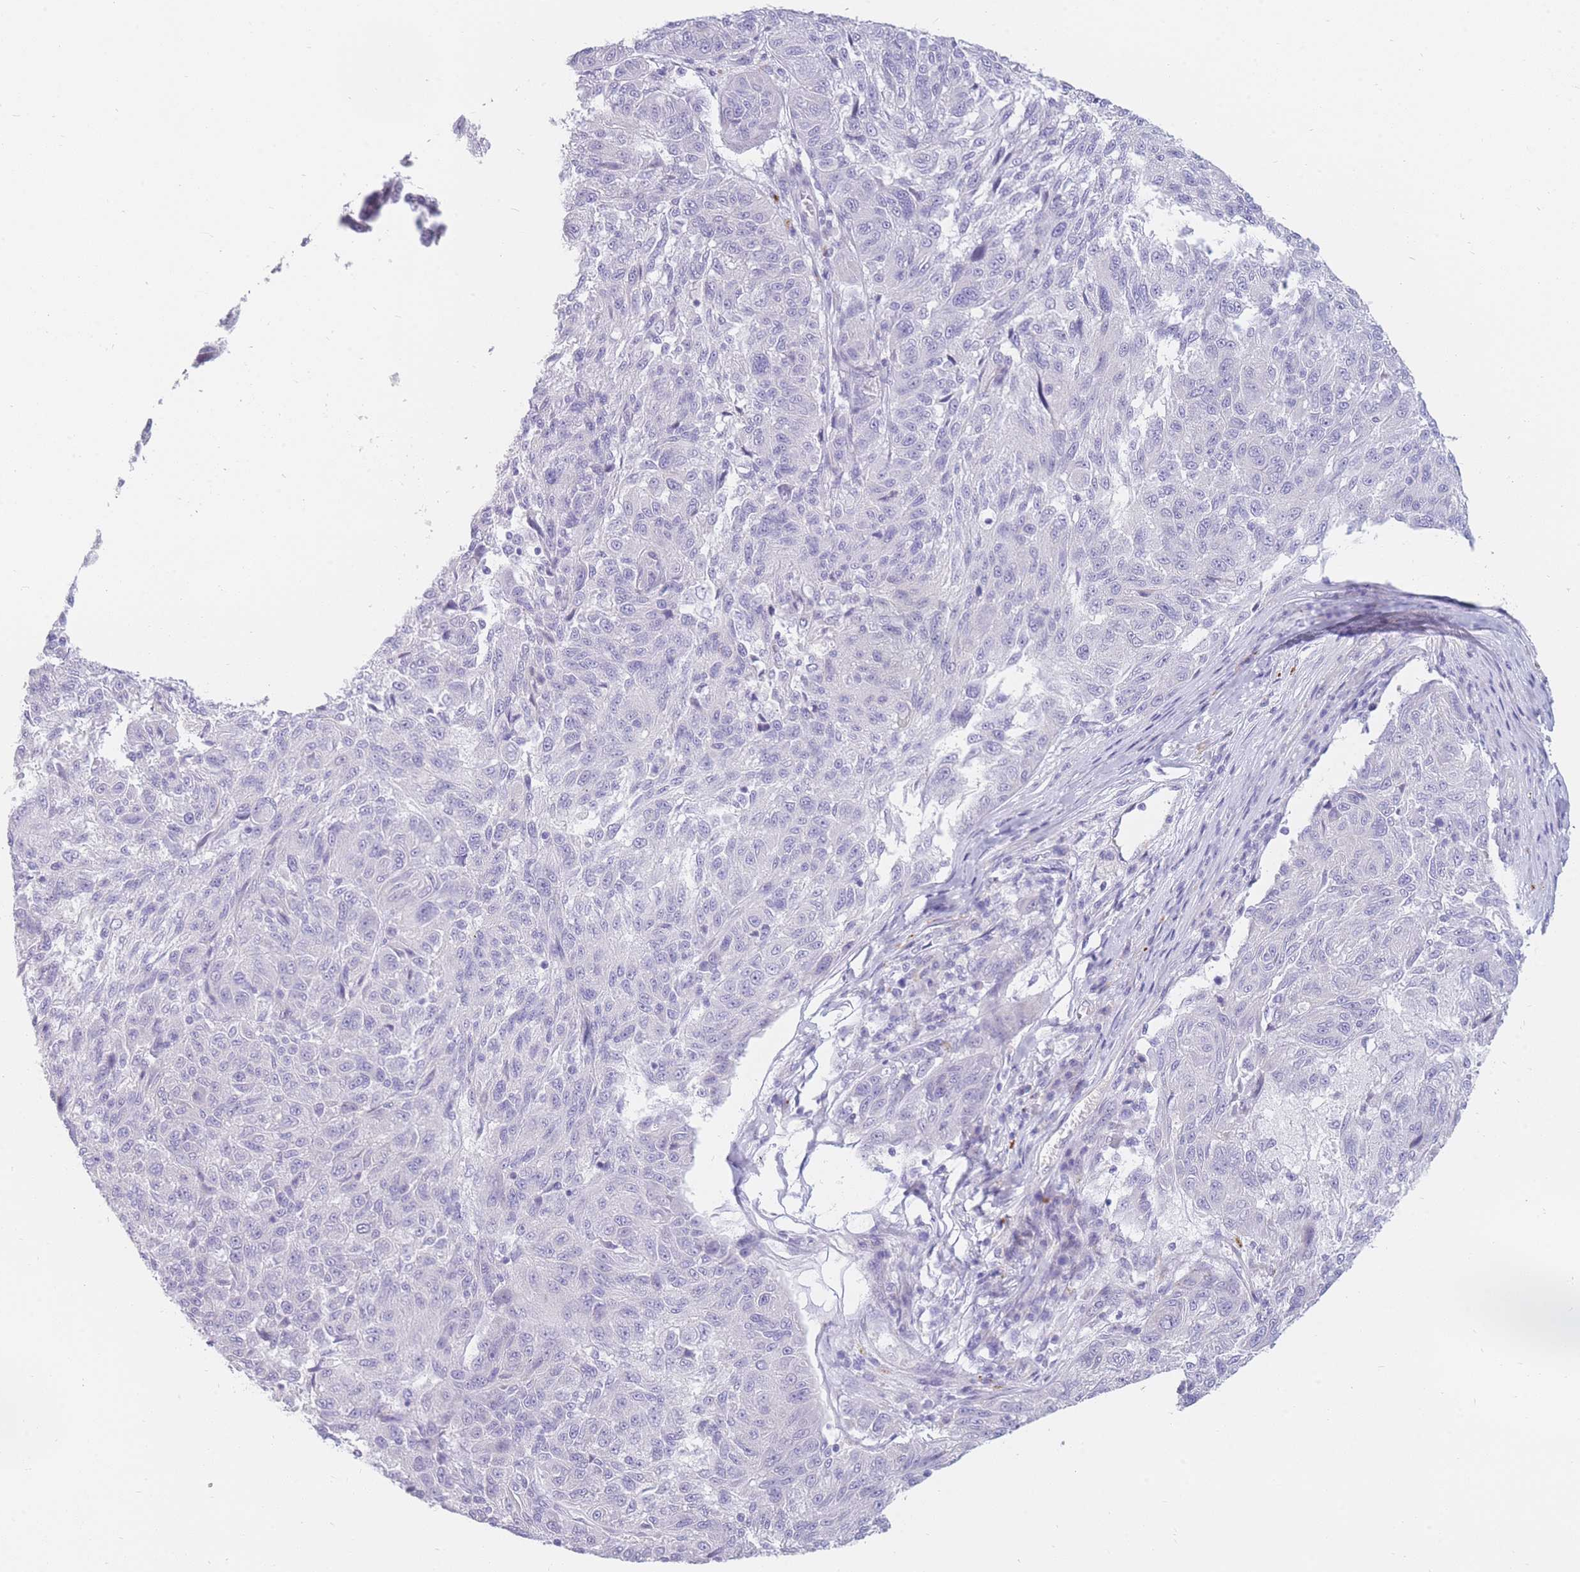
{"staining": {"intensity": "negative", "quantity": "none", "location": "none"}, "tissue": "melanoma", "cell_type": "Tumor cells", "image_type": "cancer", "snomed": [{"axis": "morphology", "description": "Malignant melanoma, NOS"}, {"axis": "topography", "description": "Skin"}], "caption": "Tumor cells are negative for protein expression in human melanoma. The staining was performed using DAB (3,3'-diaminobenzidine) to visualize the protein expression in brown, while the nuclei were stained in blue with hematoxylin (Magnification: 20x).", "gene": "UPK1A", "patient": {"sex": "male", "age": 53}}